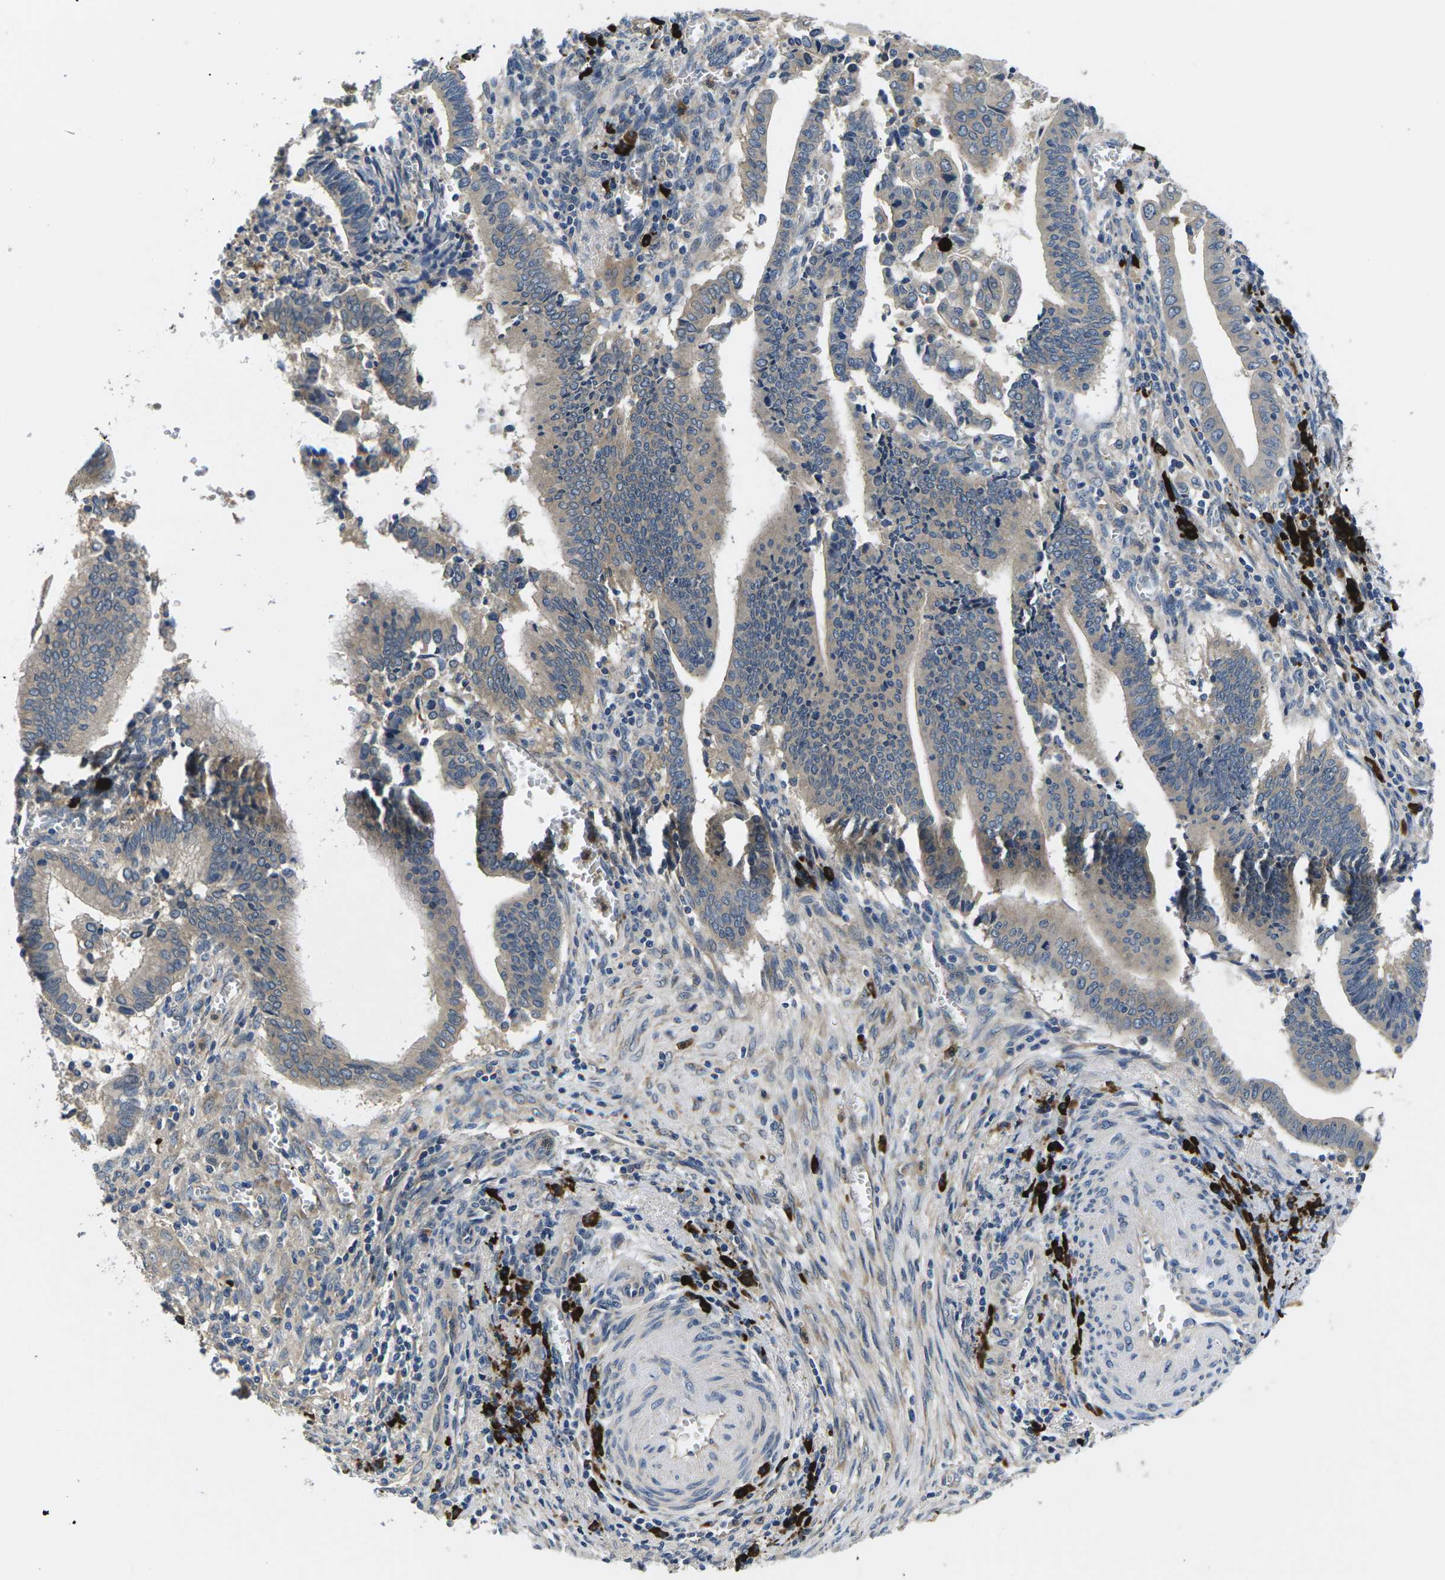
{"staining": {"intensity": "weak", "quantity": "<25%", "location": "cytoplasmic/membranous"}, "tissue": "cervical cancer", "cell_type": "Tumor cells", "image_type": "cancer", "snomed": [{"axis": "morphology", "description": "Adenocarcinoma, NOS"}, {"axis": "topography", "description": "Cervix"}], "caption": "This image is of adenocarcinoma (cervical) stained with immunohistochemistry to label a protein in brown with the nuclei are counter-stained blue. There is no staining in tumor cells.", "gene": "PLCE1", "patient": {"sex": "female", "age": 44}}